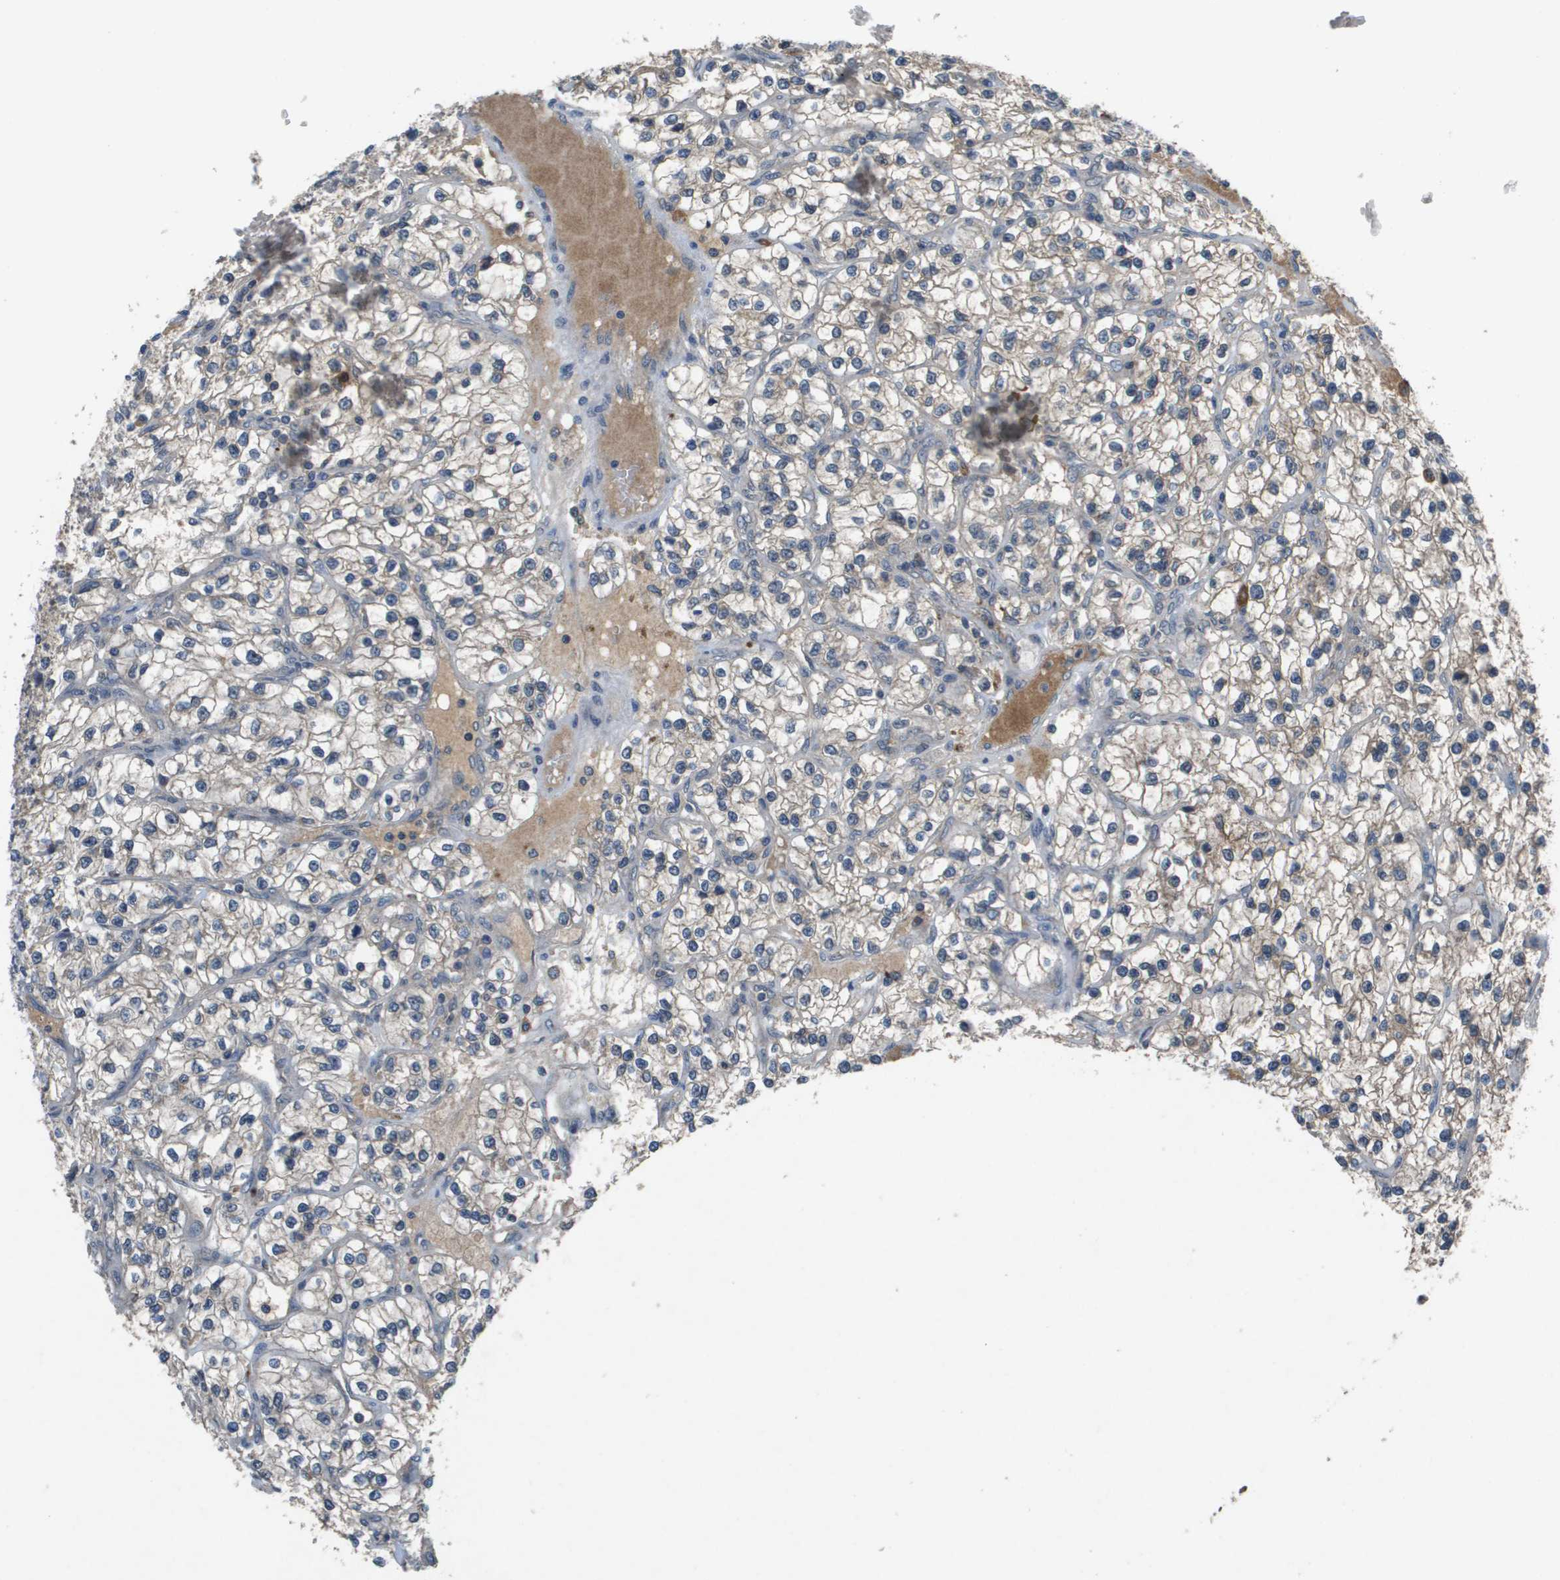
{"staining": {"intensity": "weak", "quantity": "25%-75%", "location": "cytoplasmic/membranous"}, "tissue": "renal cancer", "cell_type": "Tumor cells", "image_type": "cancer", "snomed": [{"axis": "morphology", "description": "Adenocarcinoma, NOS"}, {"axis": "topography", "description": "Kidney"}], "caption": "Weak cytoplasmic/membranous expression is appreciated in approximately 25%-75% of tumor cells in renal cancer.", "gene": "PROC", "patient": {"sex": "female", "age": 57}}